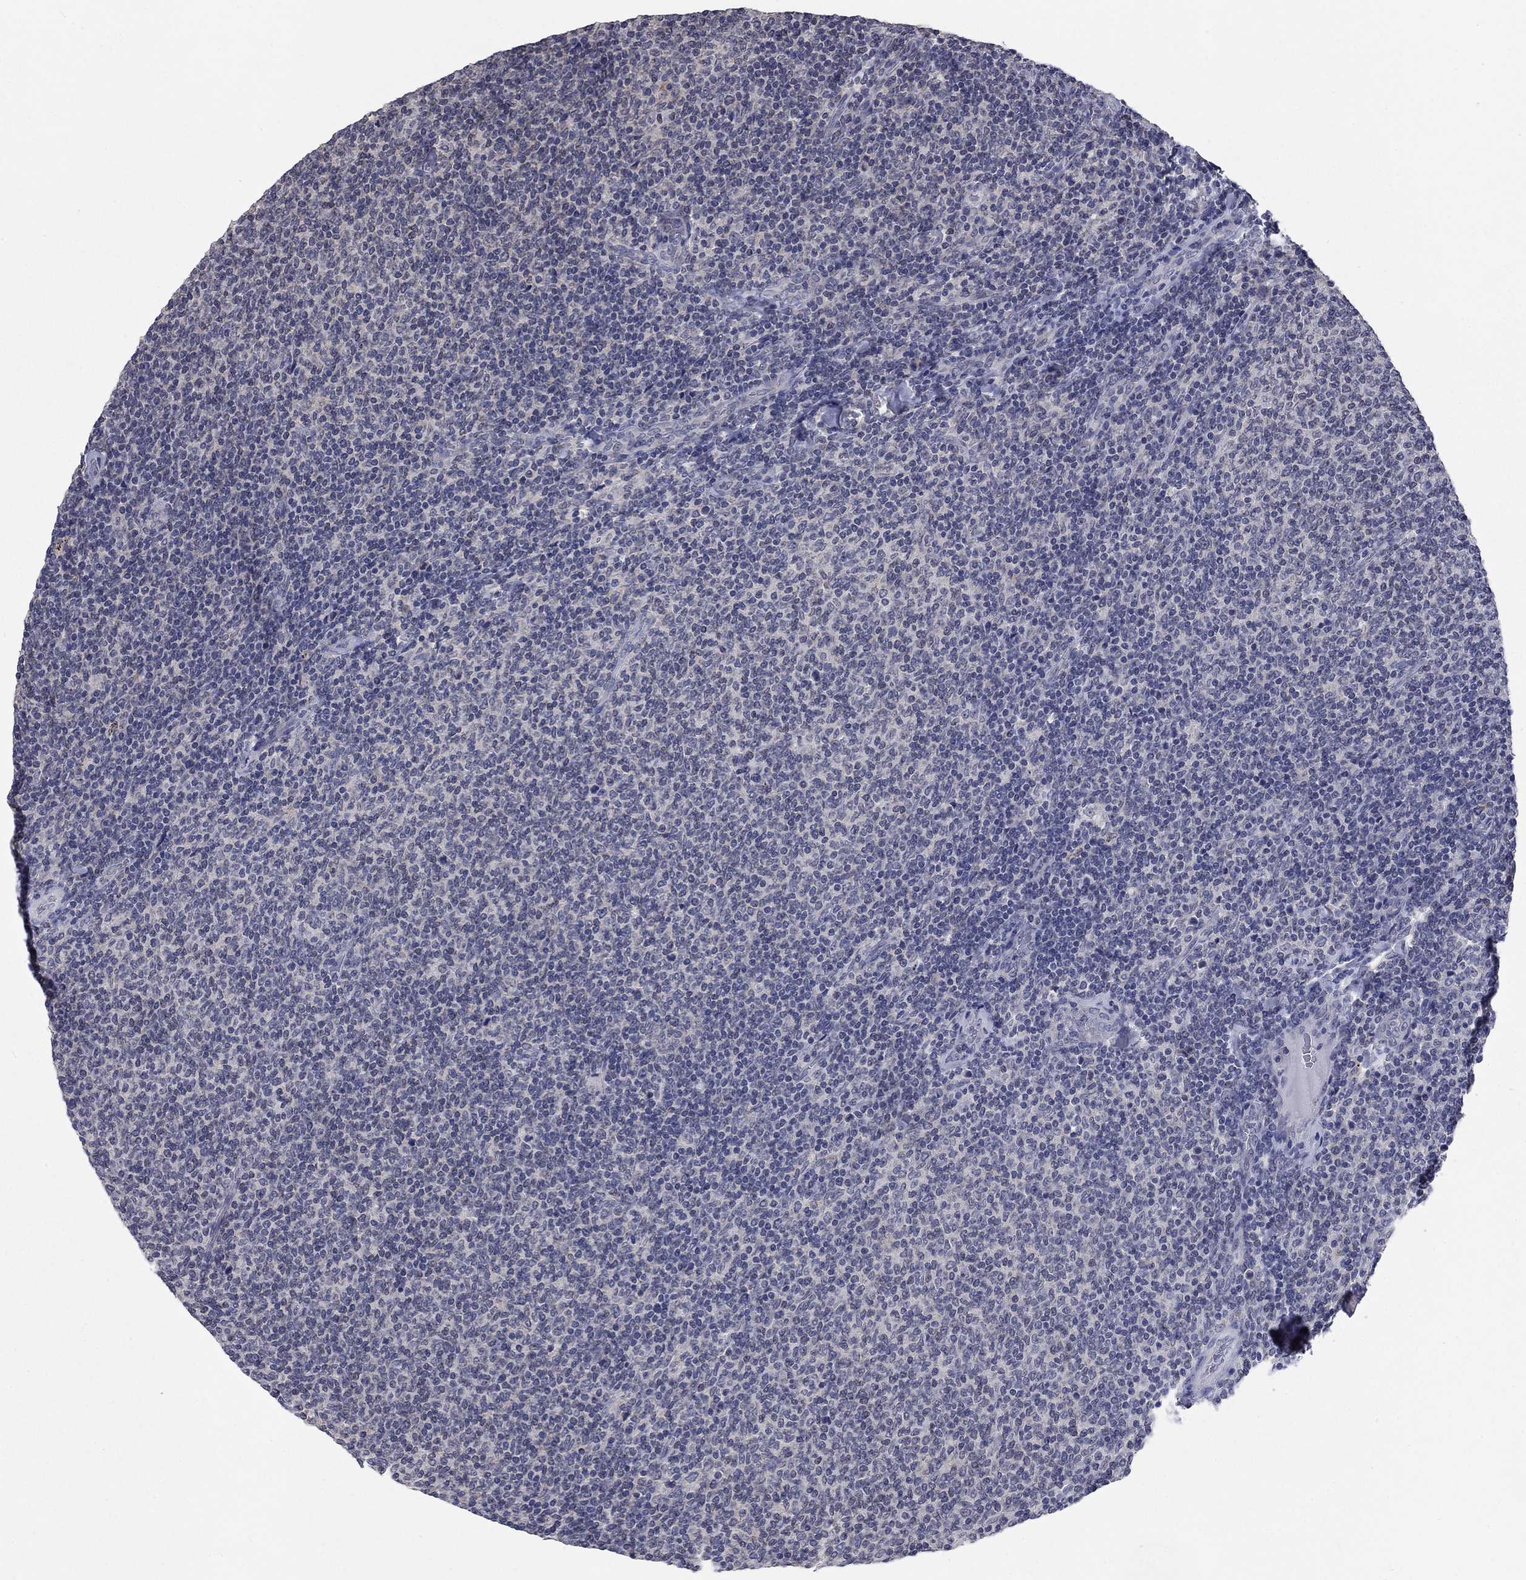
{"staining": {"intensity": "negative", "quantity": "none", "location": "none"}, "tissue": "lymphoma", "cell_type": "Tumor cells", "image_type": "cancer", "snomed": [{"axis": "morphology", "description": "Malignant lymphoma, non-Hodgkin's type, Low grade"}, {"axis": "topography", "description": "Lymph node"}], "caption": "IHC image of human lymphoma stained for a protein (brown), which shows no positivity in tumor cells.", "gene": "SPATA33", "patient": {"sex": "male", "age": 52}}